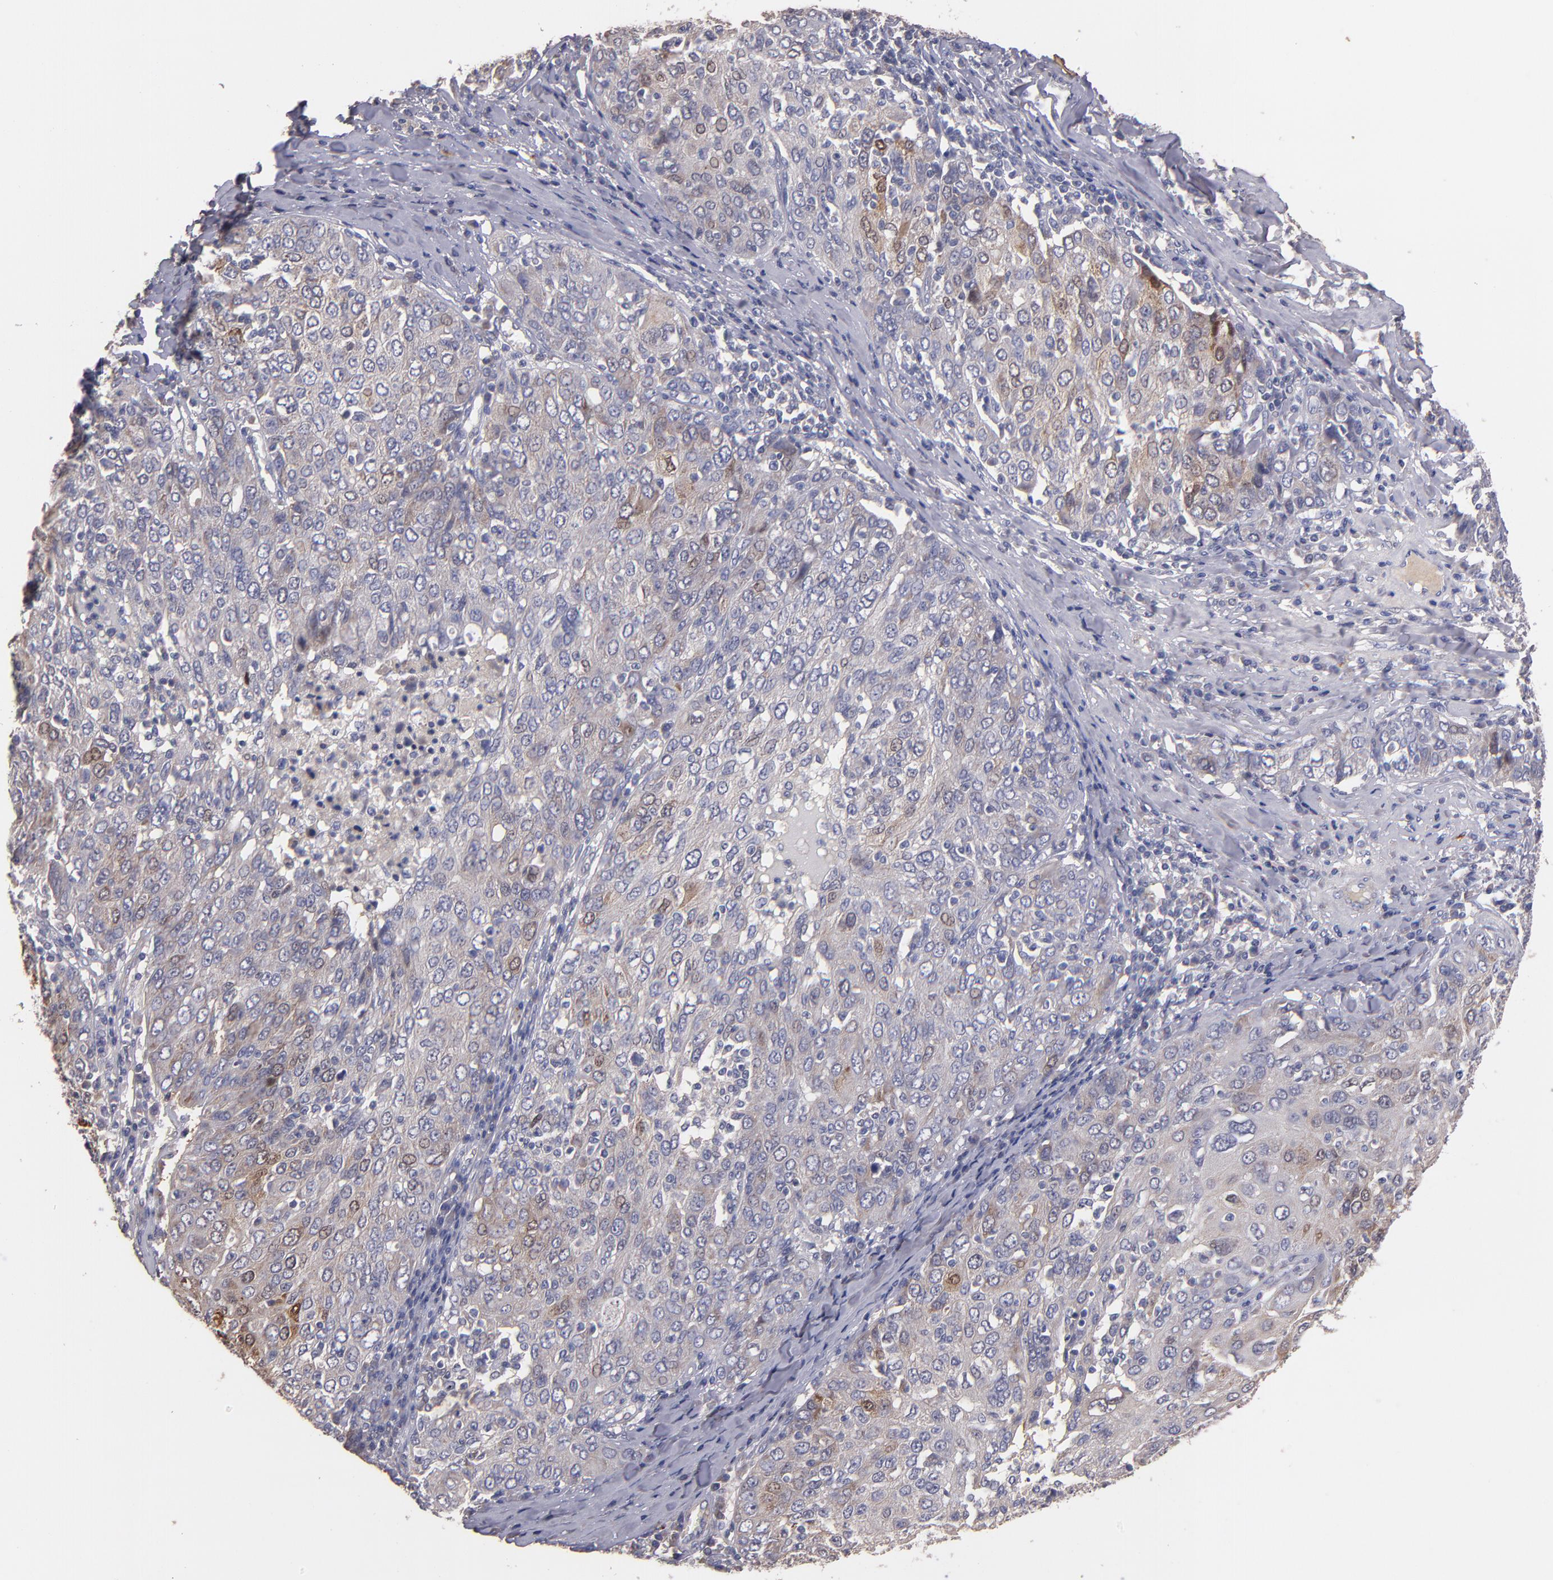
{"staining": {"intensity": "weak", "quantity": "25%-75%", "location": "cytoplasmic/membranous,nuclear"}, "tissue": "ovarian cancer", "cell_type": "Tumor cells", "image_type": "cancer", "snomed": [{"axis": "morphology", "description": "Carcinoma, endometroid"}, {"axis": "topography", "description": "Ovary"}], "caption": "Protein staining of ovarian endometroid carcinoma tissue shows weak cytoplasmic/membranous and nuclear expression in approximately 25%-75% of tumor cells.", "gene": "MAGEE1", "patient": {"sex": "female", "age": 50}}